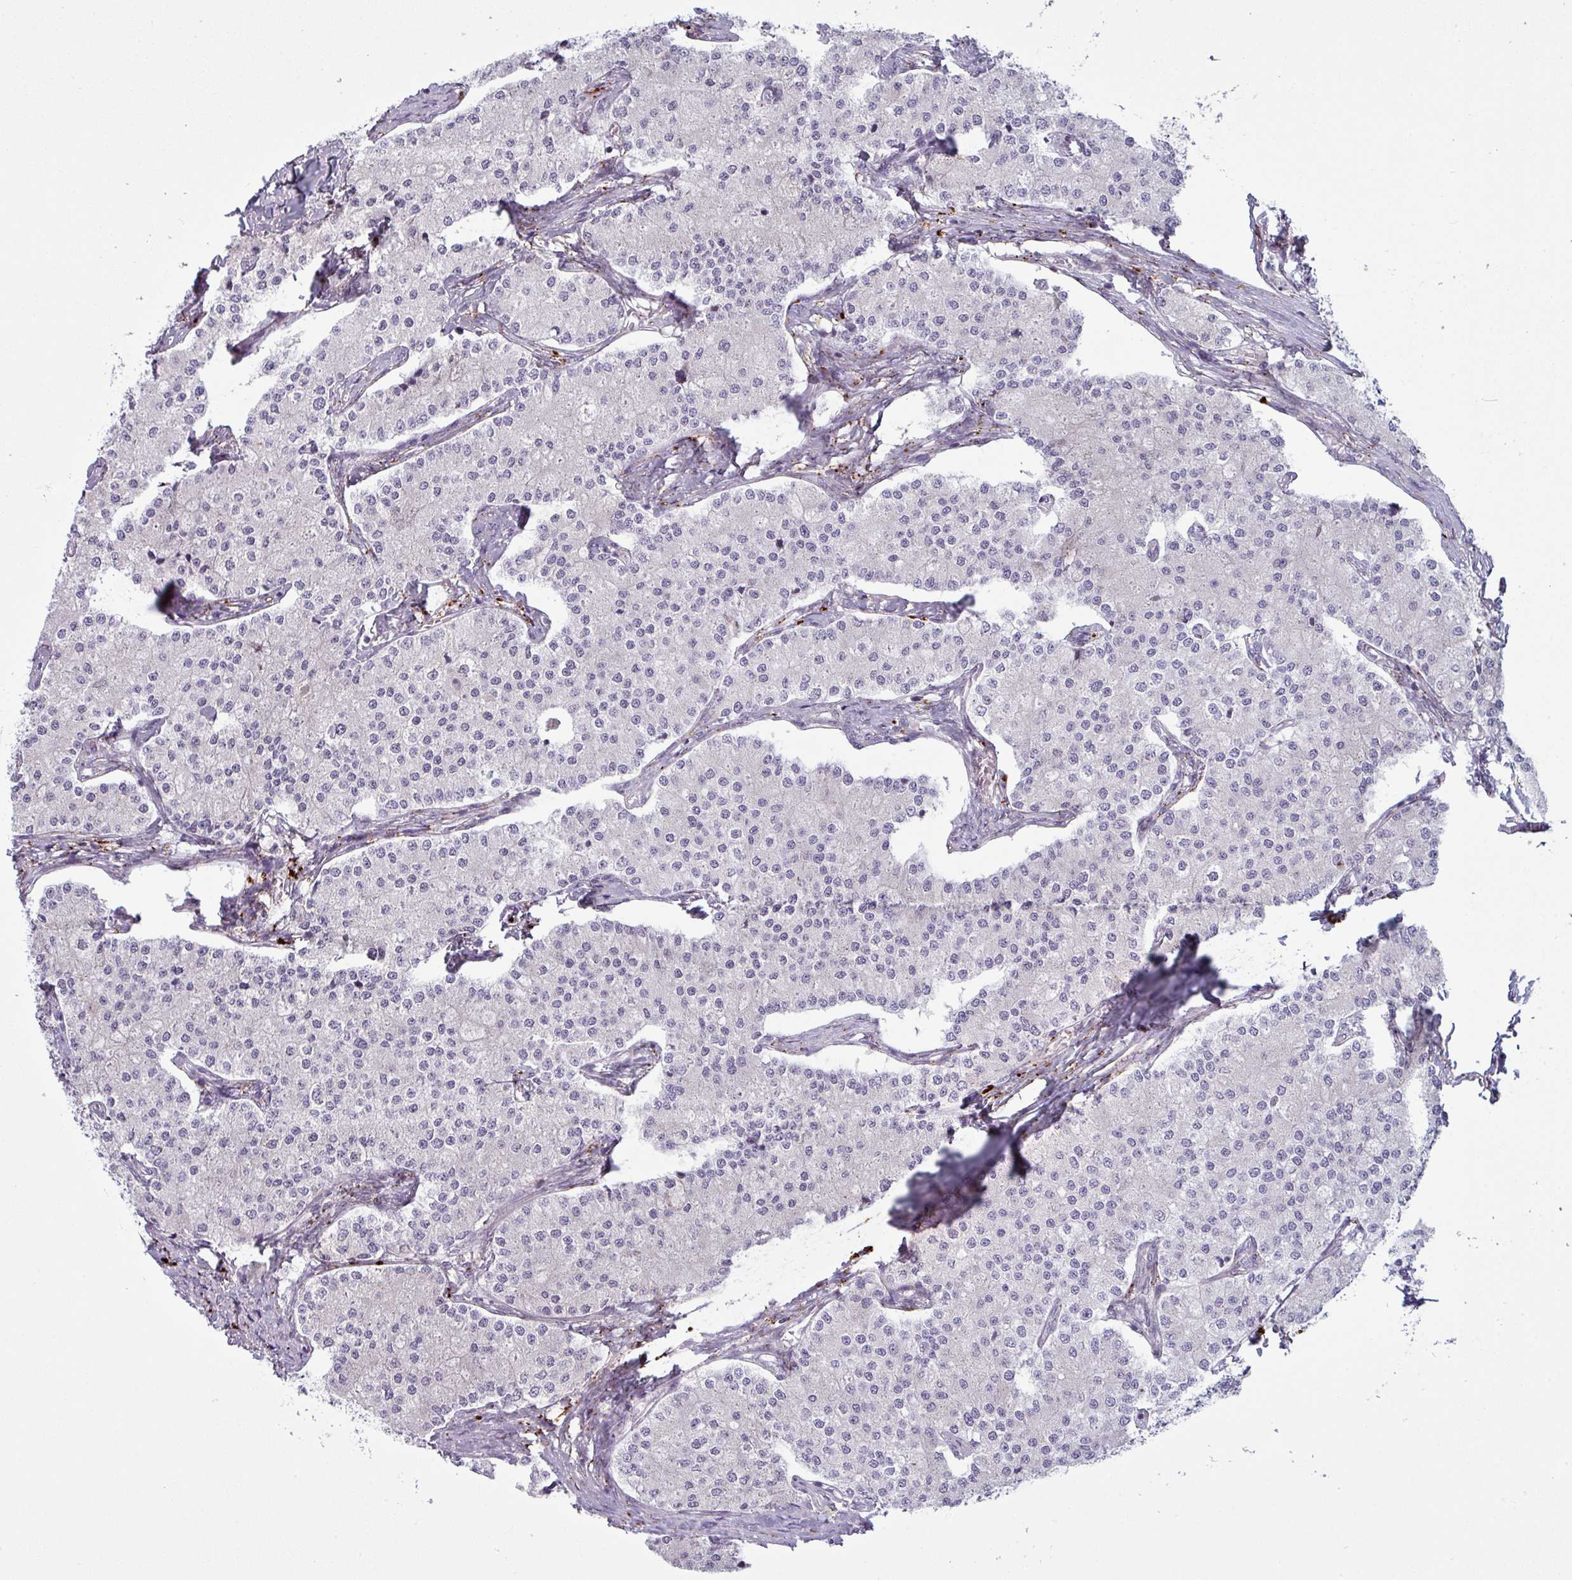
{"staining": {"intensity": "negative", "quantity": "none", "location": "none"}, "tissue": "carcinoid", "cell_type": "Tumor cells", "image_type": "cancer", "snomed": [{"axis": "morphology", "description": "Carcinoid, malignant, NOS"}, {"axis": "topography", "description": "Colon"}], "caption": "This is a histopathology image of immunohistochemistry staining of carcinoid, which shows no staining in tumor cells.", "gene": "MAP7D2", "patient": {"sex": "female", "age": 52}}